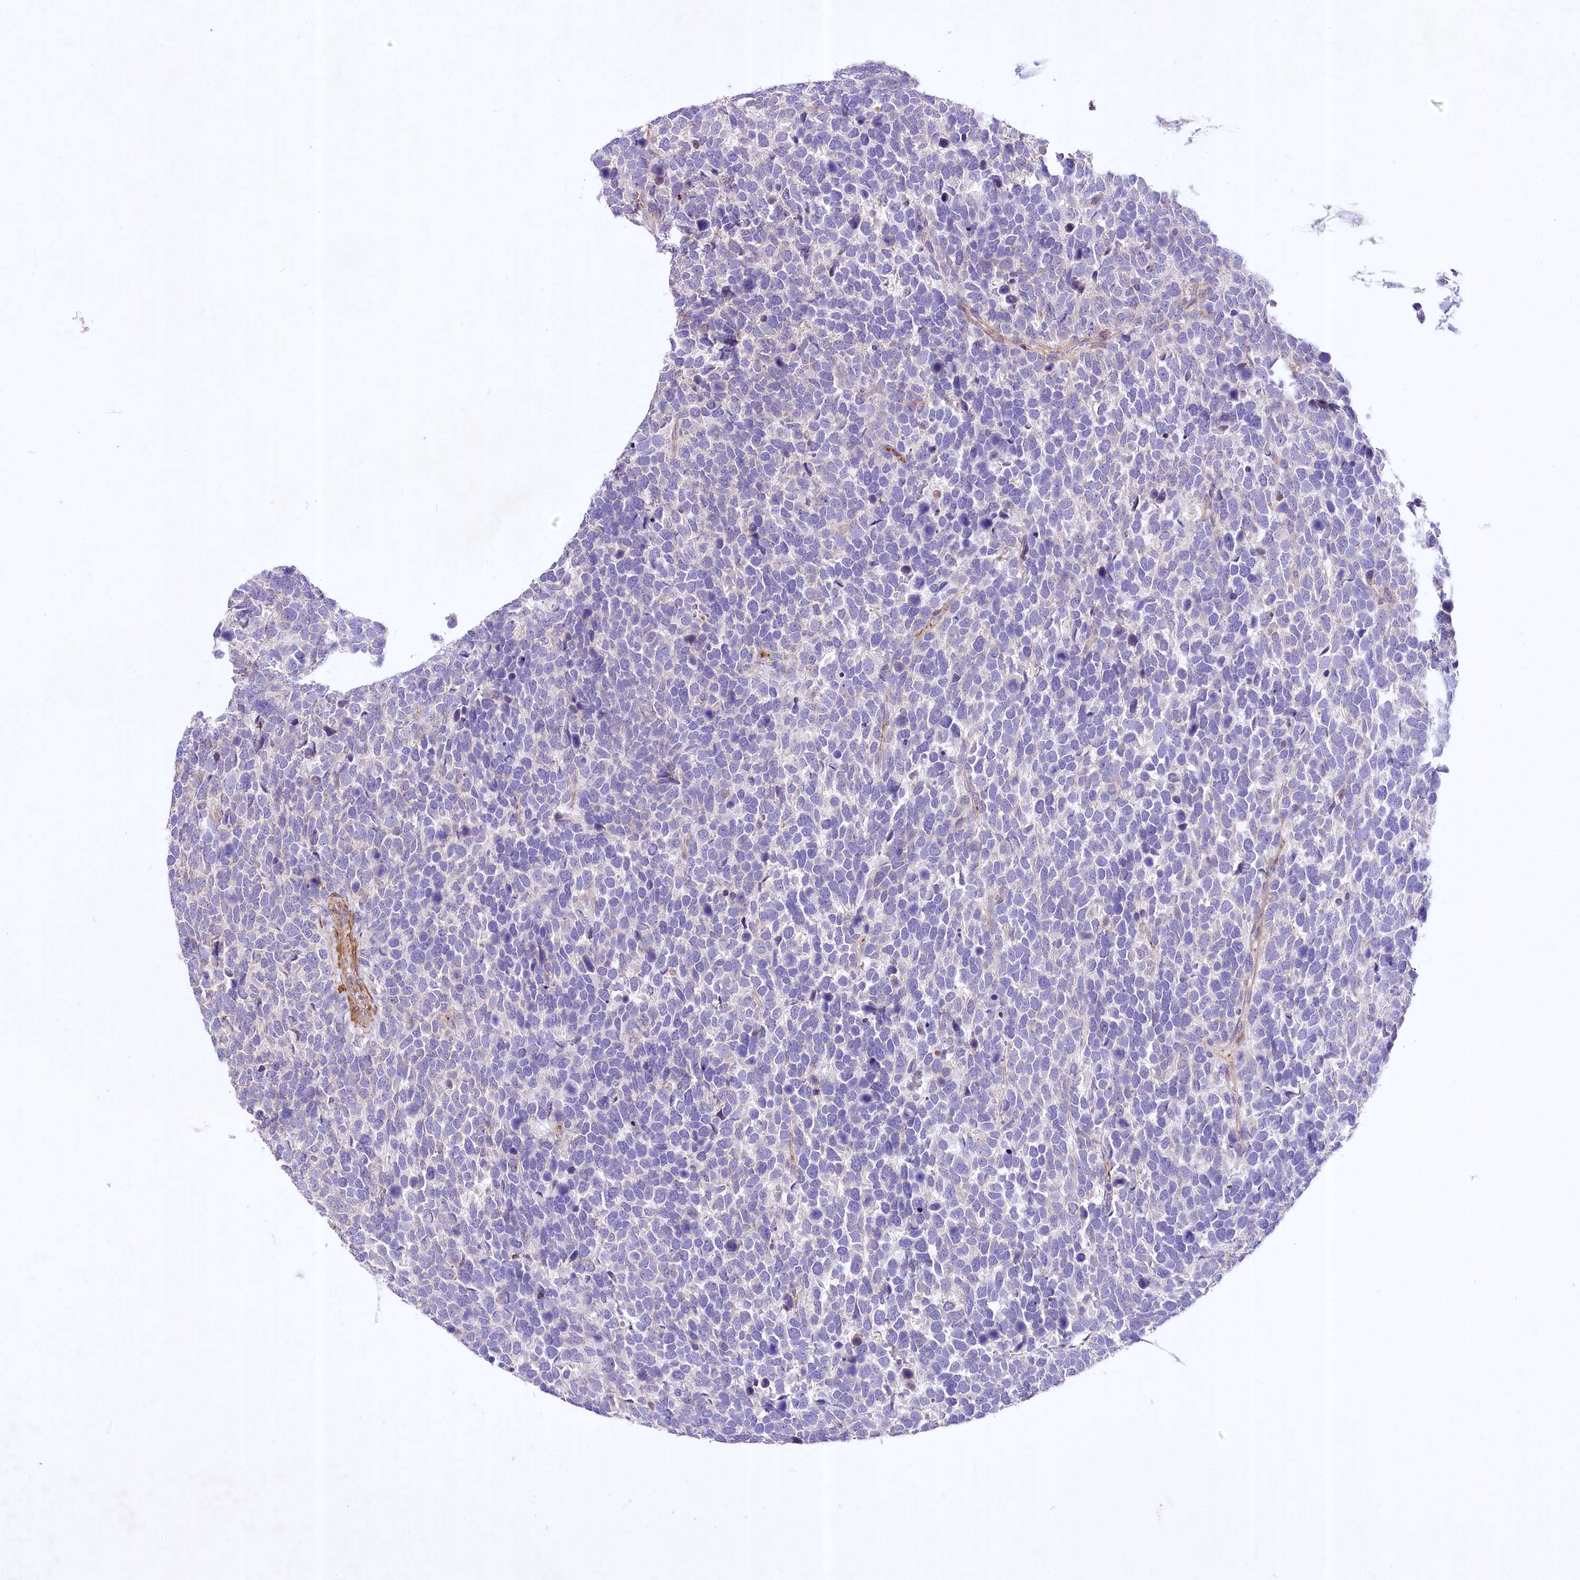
{"staining": {"intensity": "negative", "quantity": "none", "location": "none"}, "tissue": "urothelial cancer", "cell_type": "Tumor cells", "image_type": "cancer", "snomed": [{"axis": "morphology", "description": "Urothelial carcinoma, High grade"}, {"axis": "topography", "description": "Urinary bladder"}], "caption": "Immunohistochemistry of human urothelial cancer demonstrates no staining in tumor cells. The staining is performed using DAB brown chromogen with nuclei counter-stained in using hematoxylin.", "gene": "RDH16", "patient": {"sex": "female", "age": 82}}